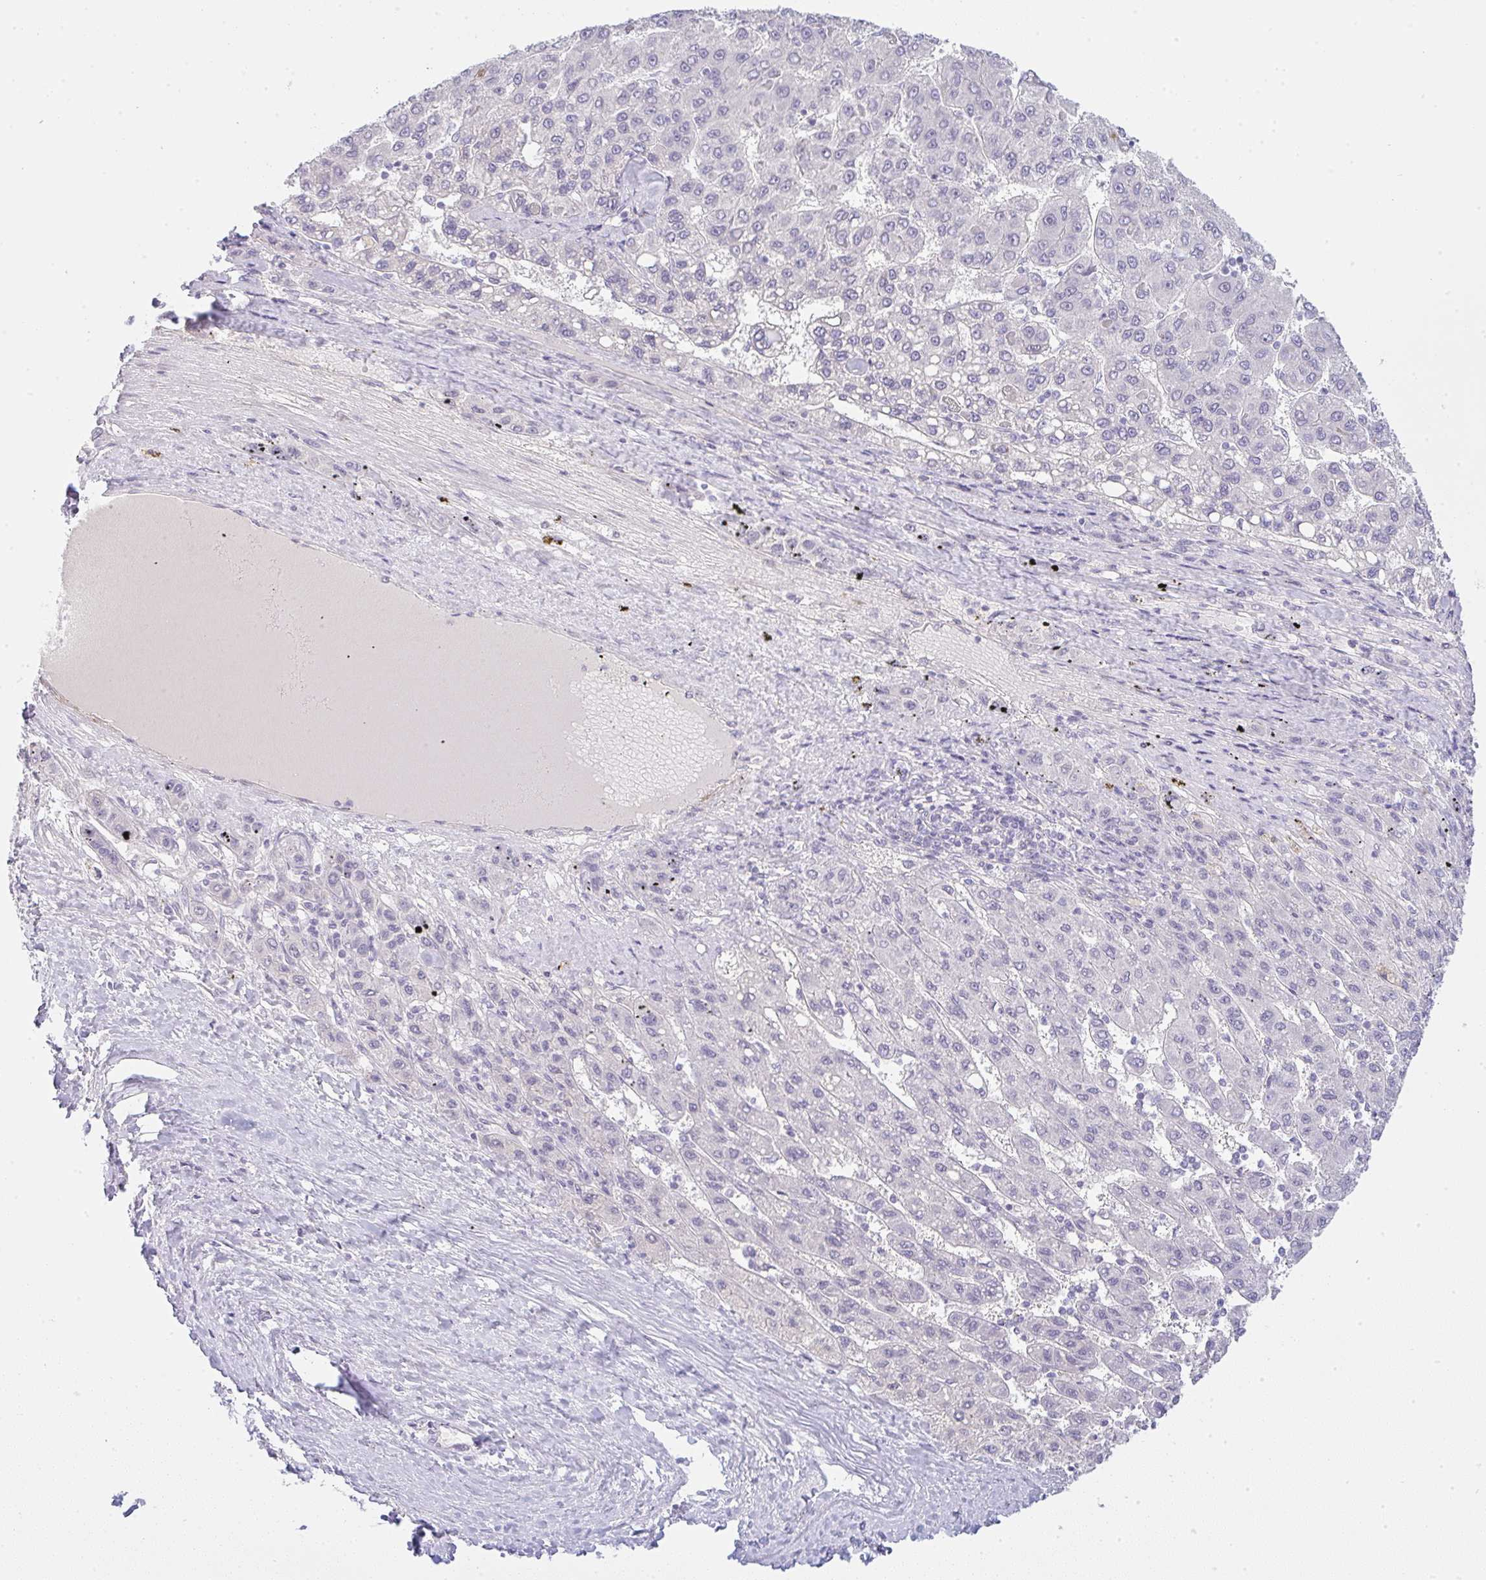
{"staining": {"intensity": "negative", "quantity": "none", "location": "none"}, "tissue": "liver cancer", "cell_type": "Tumor cells", "image_type": "cancer", "snomed": [{"axis": "morphology", "description": "Carcinoma, Hepatocellular, NOS"}, {"axis": "topography", "description": "Liver"}], "caption": "Tumor cells are negative for brown protein staining in hepatocellular carcinoma (liver).", "gene": "LPAR4", "patient": {"sex": "female", "age": 82}}